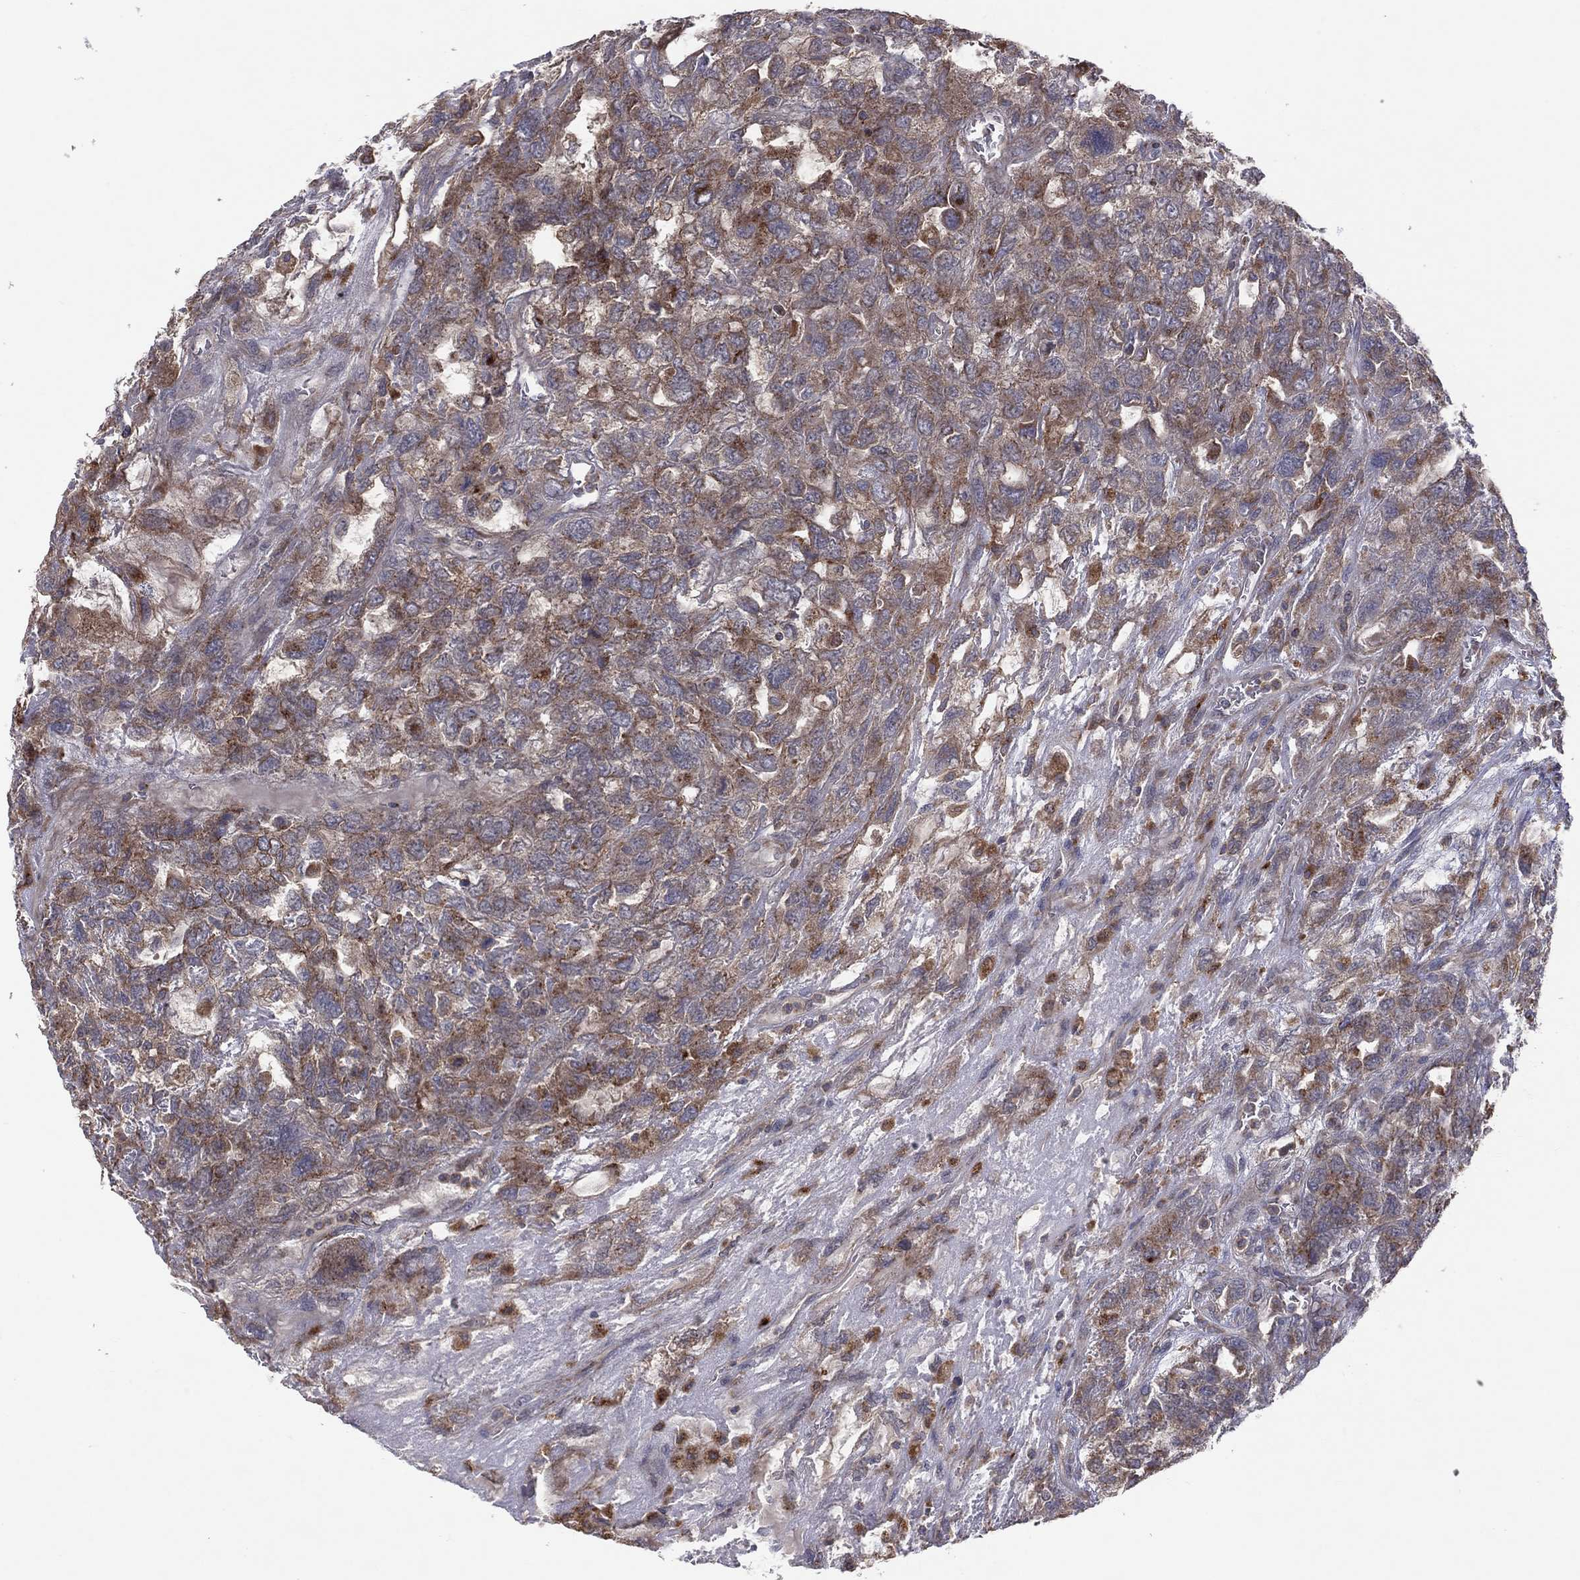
{"staining": {"intensity": "strong", "quantity": "25%-75%", "location": "cytoplasmic/membranous"}, "tissue": "testis cancer", "cell_type": "Tumor cells", "image_type": "cancer", "snomed": [{"axis": "morphology", "description": "Seminoma, NOS"}, {"axis": "topography", "description": "Testis"}], "caption": "Strong cytoplasmic/membranous protein staining is seen in approximately 25%-75% of tumor cells in seminoma (testis). The staining was performed using DAB (3,3'-diaminobenzidine) to visualize the protein expression in brown, while the nuclei were stained in blue with hematoxylin (Magnification: 20x).", "gene": "STARD3", "patient": {"sex": "male", "age": 52}}